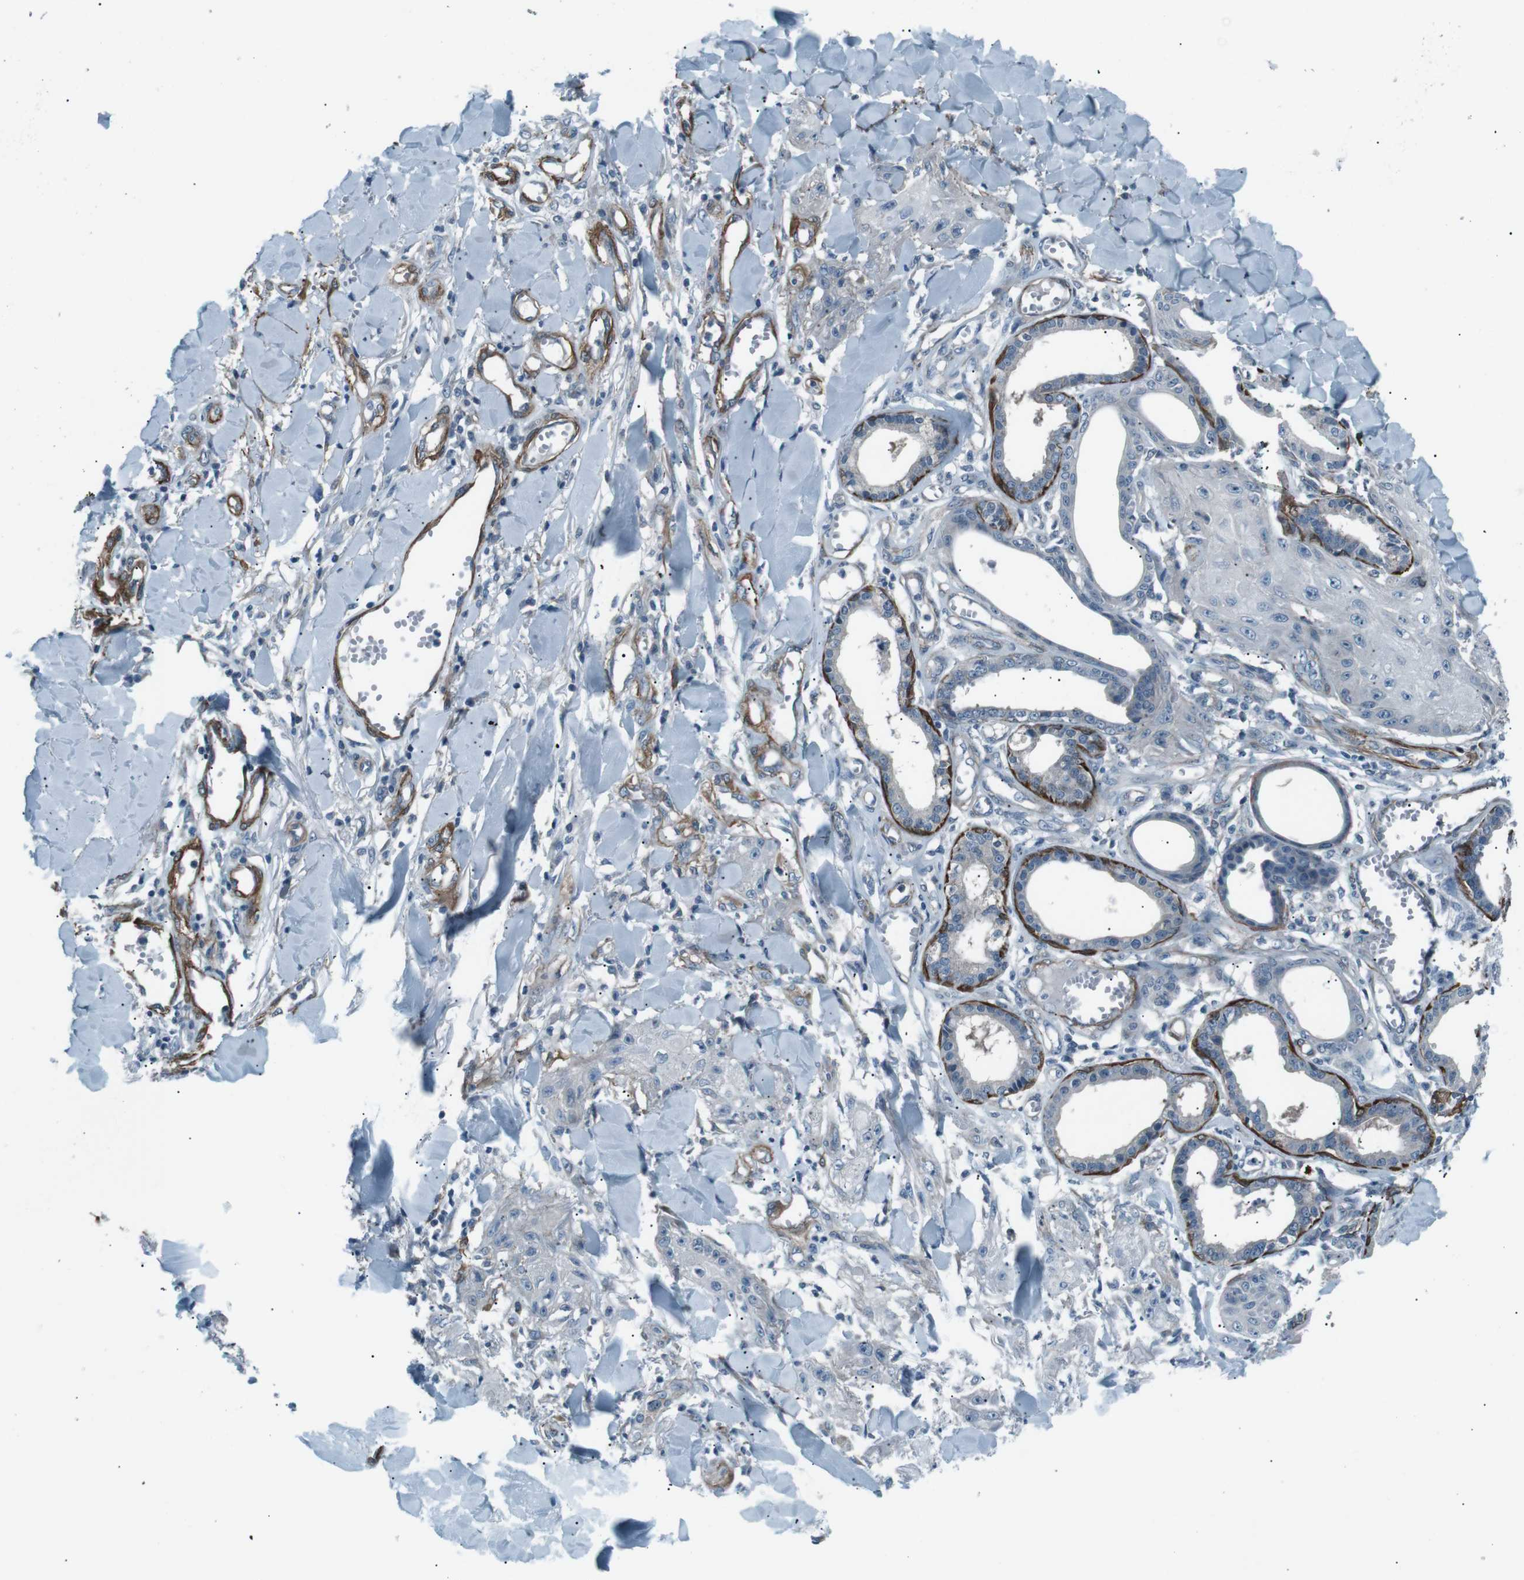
{"staining": {"intensity": "negative", "quantity": "none", "location": "none"}, "tissue": "skin cancer", "cell_type": "Tumor cells", "image_type": "cancer", "snomed": [{"axis": "morphology", "description": "Squamous cell carcinoma, NOS"}, {"axis": "topography", "description": "Skin"}], "caption": "There is no significant positivity in tumor cells of skin cancer (squamous cell carcinoma).", "gene": "PDLIM5", "patient": {"sex": "male", "age": 74}}